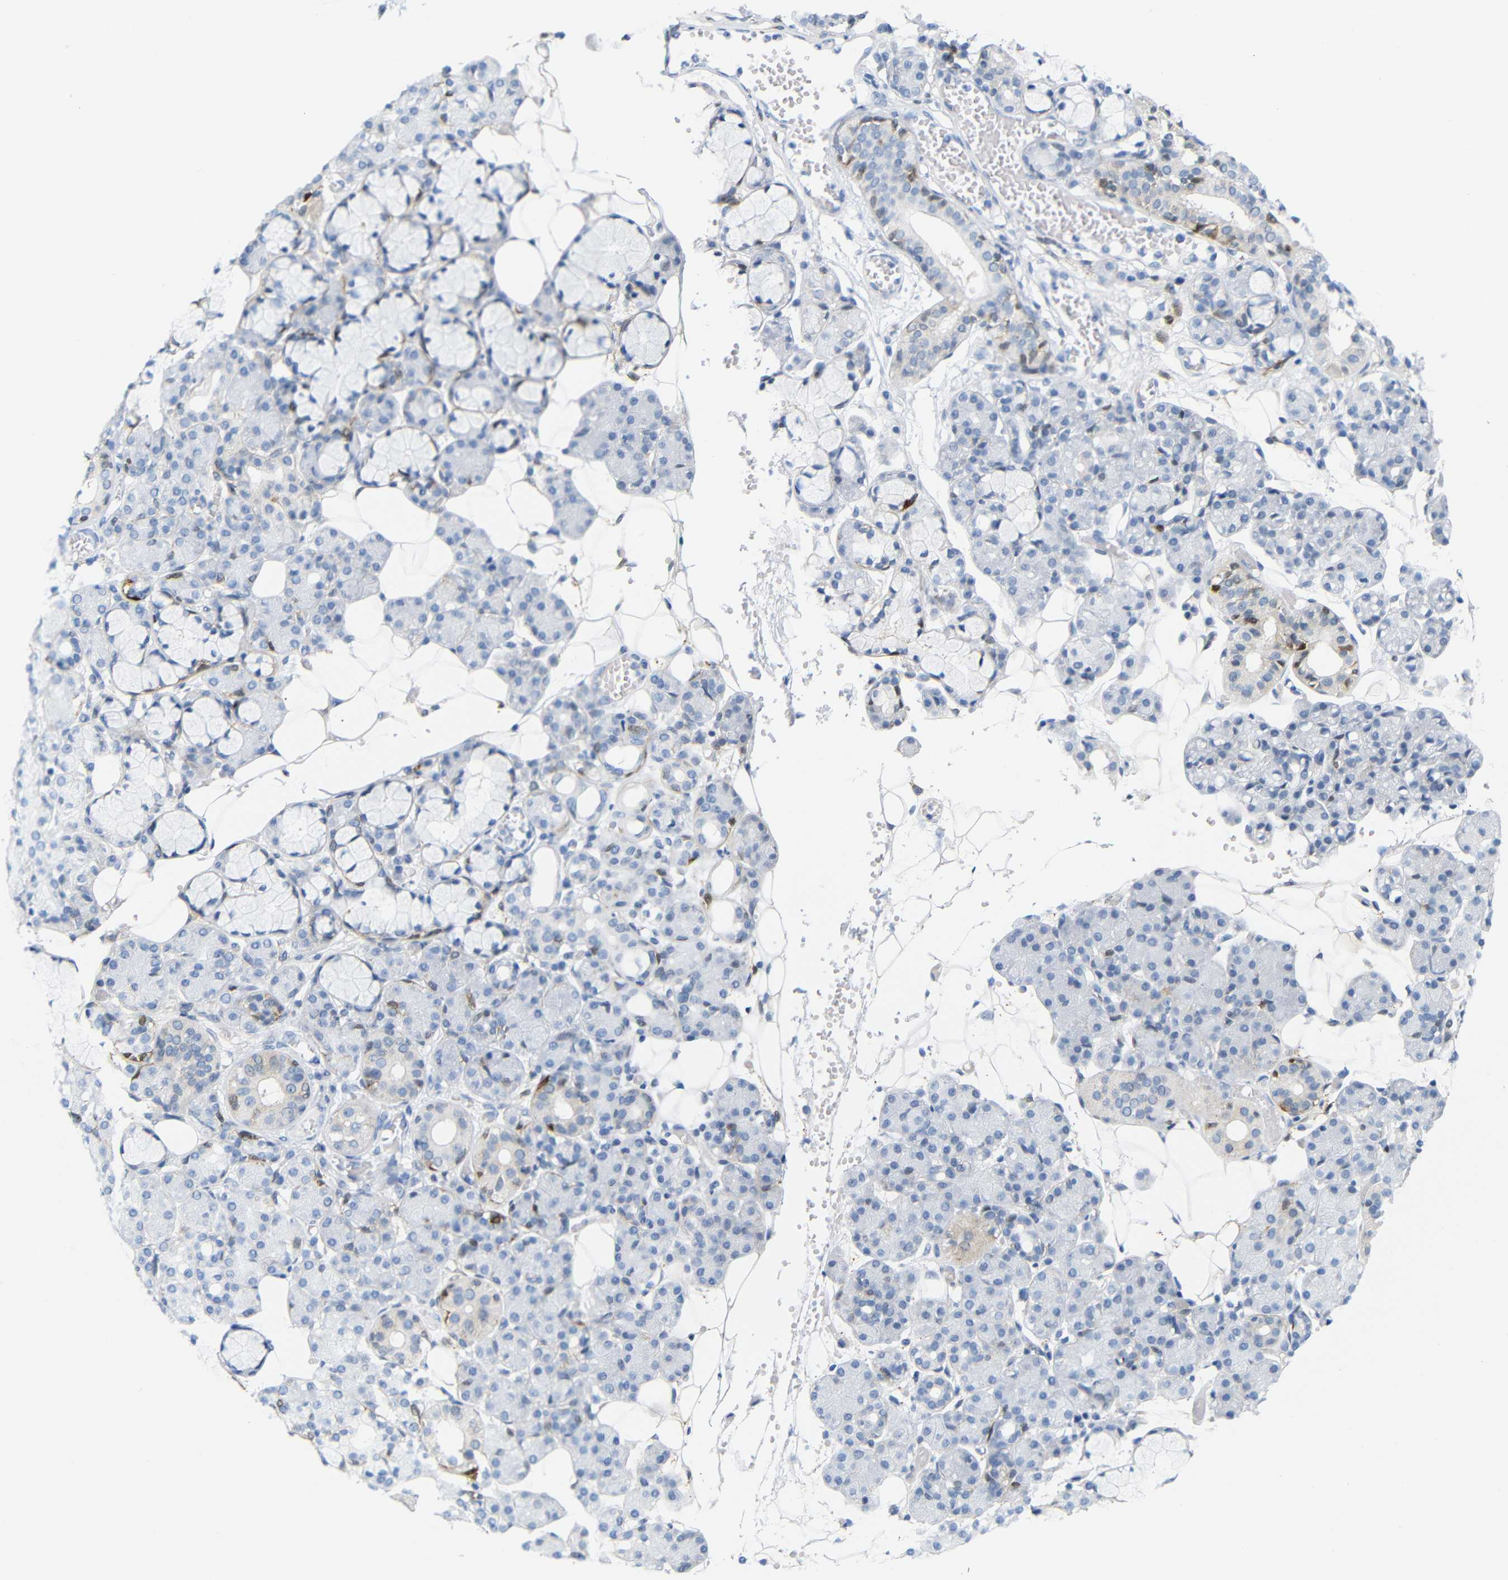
{"staining": {"intensity": "moderate", "quantity": "<25%", "location": "cytoplasmic/membranous"}, "tissue": "salivary gland", "cell_type": "Glandular cells", "image_type": "normal", "snomed": [{"axis": "morphology", "description": "Normal tissue, NOS"}, {"axis": "topography", "description": "Salivary gland"}], "caption": "IHC (DAB (3,3'-diaminobenzidine)) staining of unremarkable salivary gland reveals moderate cytoplasmic/membranous protein positivity in approximately <25% of glandular cells.", "gene": "MT1A", "patient": {"sex": "male", "age": 63}}